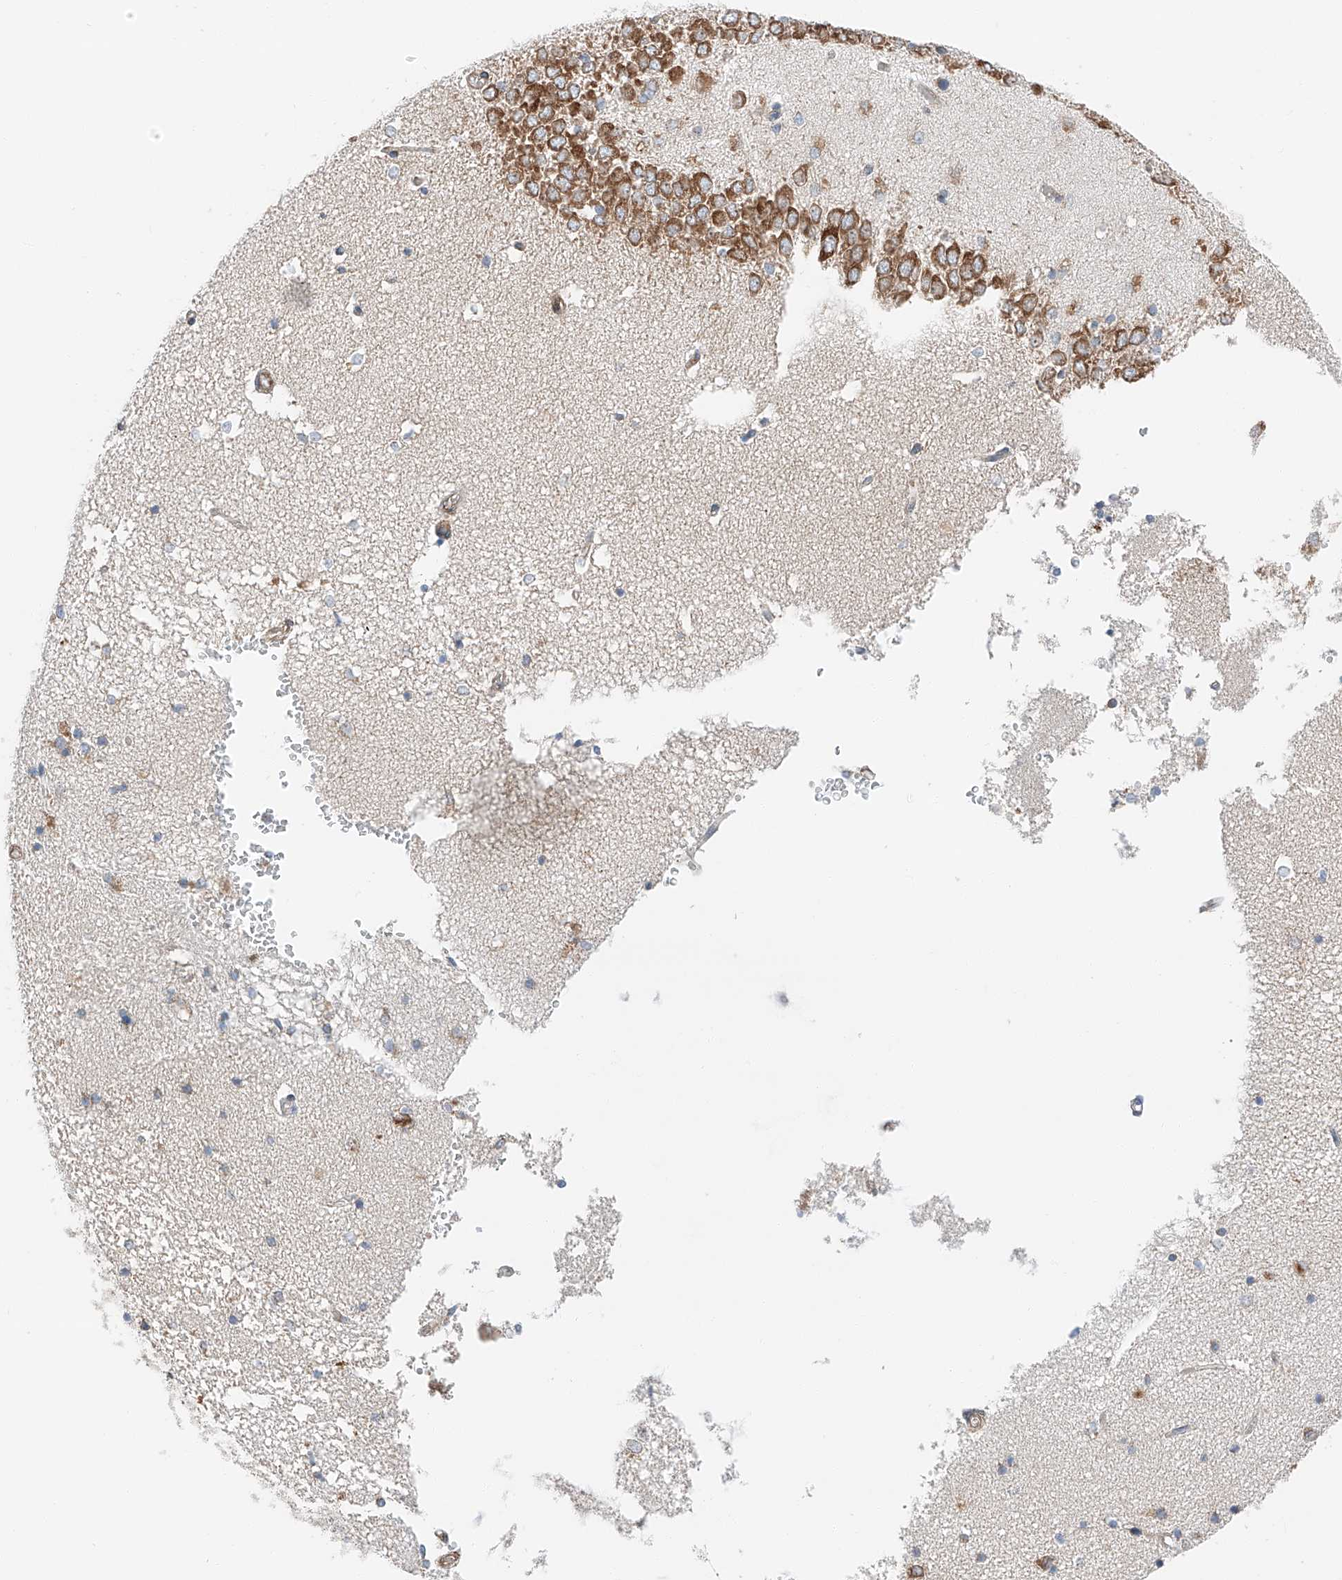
{"staining": {"intensity": "weak", "quantity": "<25%", "location": "cytoplasmic/membranous"}, "tissue": "hippocampus", "cell_type": "Glial cells", "image_type": "normal", "snomed": [{"axis": "morphology", "description": "Normal tissue, NOS"}, {"axis": "topography", "description": "Hippocampus"}], "caption": "The micrograph displays no staining of glial cells in unremarkable hippocampus. (IHC, brightfield microscopy, high magnification).", "gene": "ZC3H15", "patient": {"sex": "male", "age": 45}}